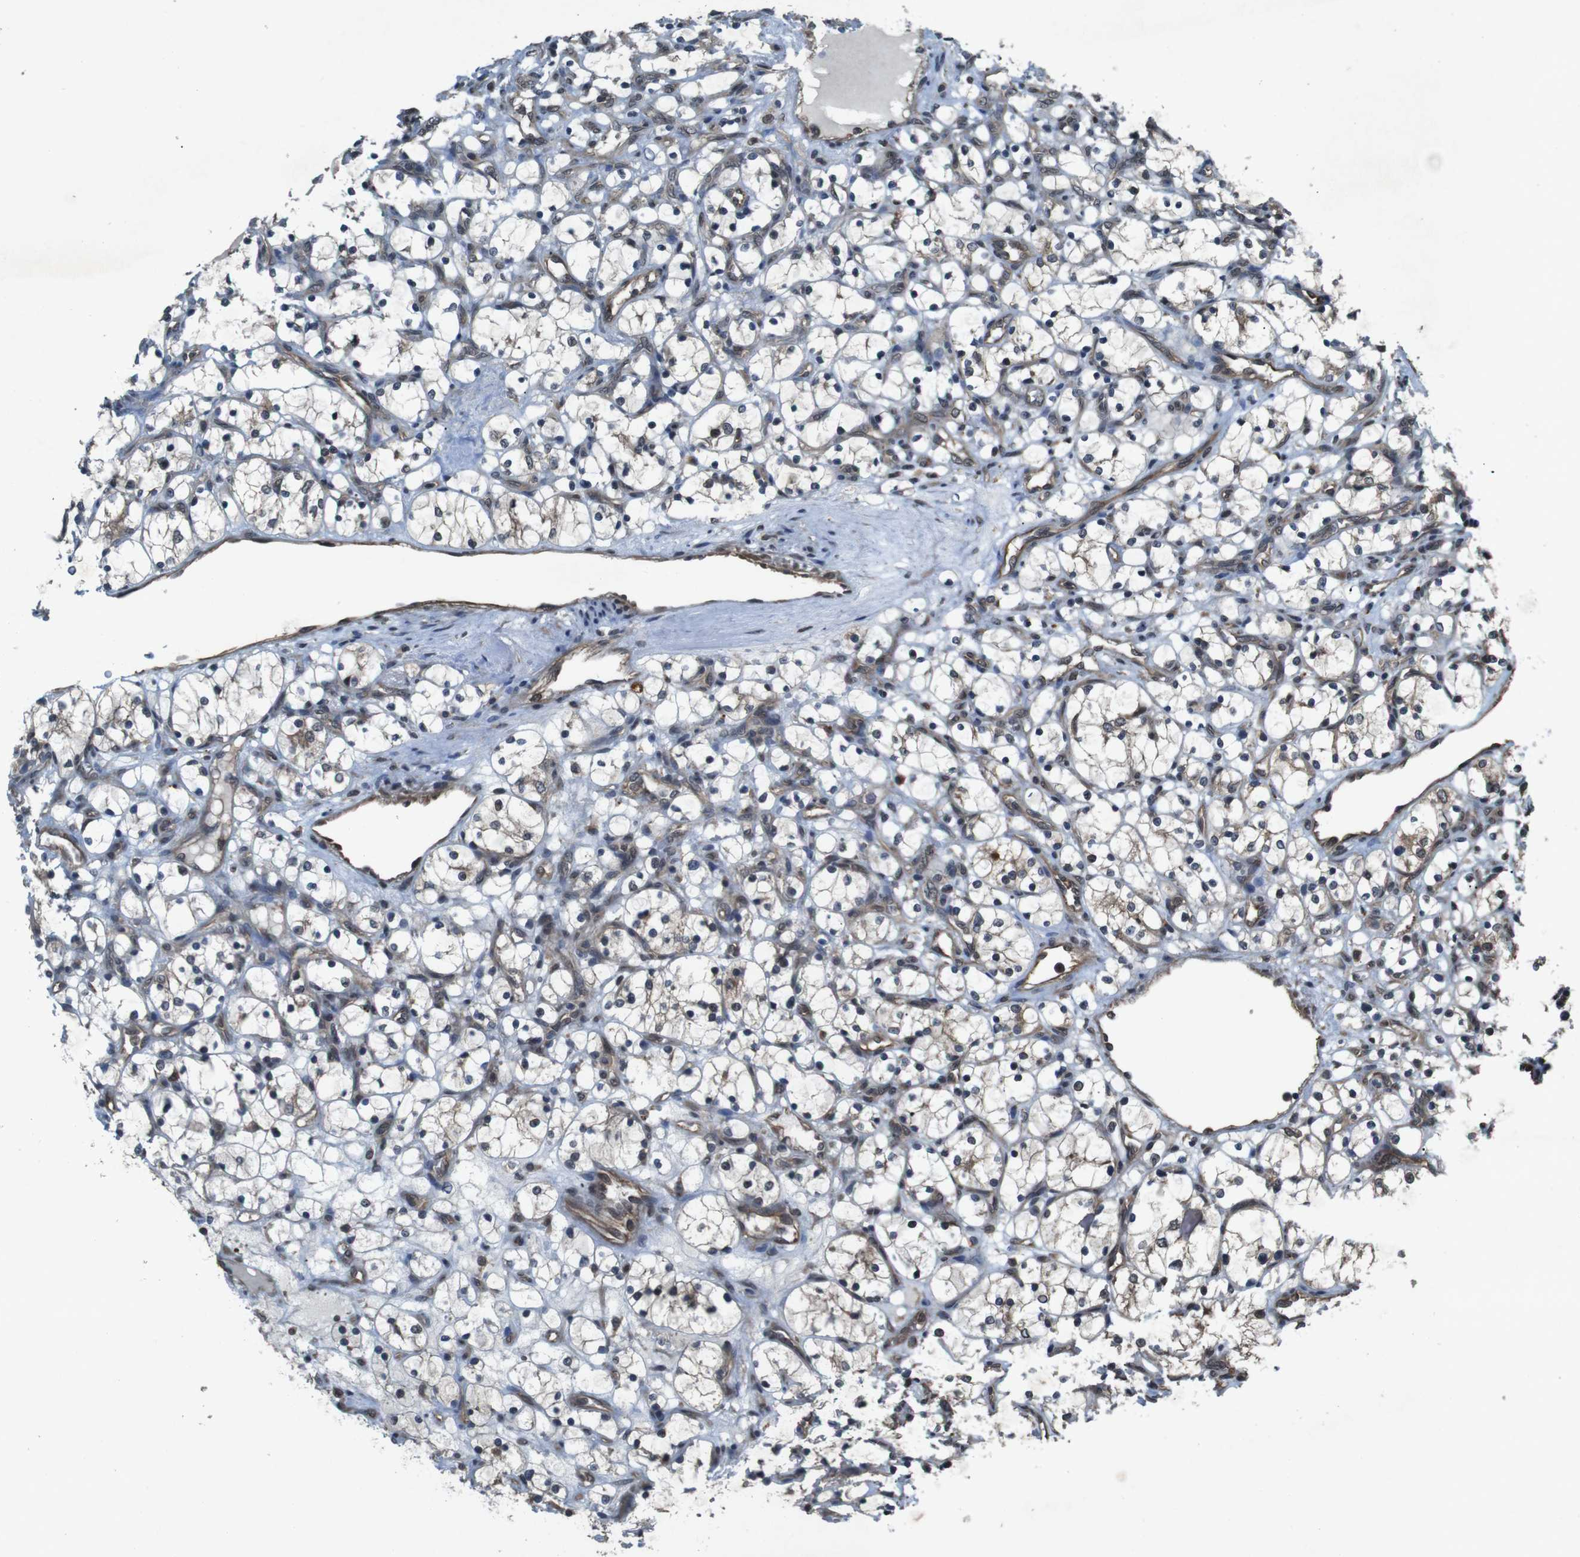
{"staining": {"intensity": "negative", "quantity": "none", "location": "none"}, "tissue": "renal cancer", "cell_type": "Tumor cells", "image_type": "cancer", "snomed": [{"axis": "morphology", "description": "Adenocarcinoma, NOS"}, {"axis": "topography", "description": "Kidney"}], "caption": "This is an immunohistochemistry (IHC) micrograph of human renal cancer. There is no staining in tumor cells.", "gene": "SOCS1", "patient": {"sex": "female", "age": 69}}